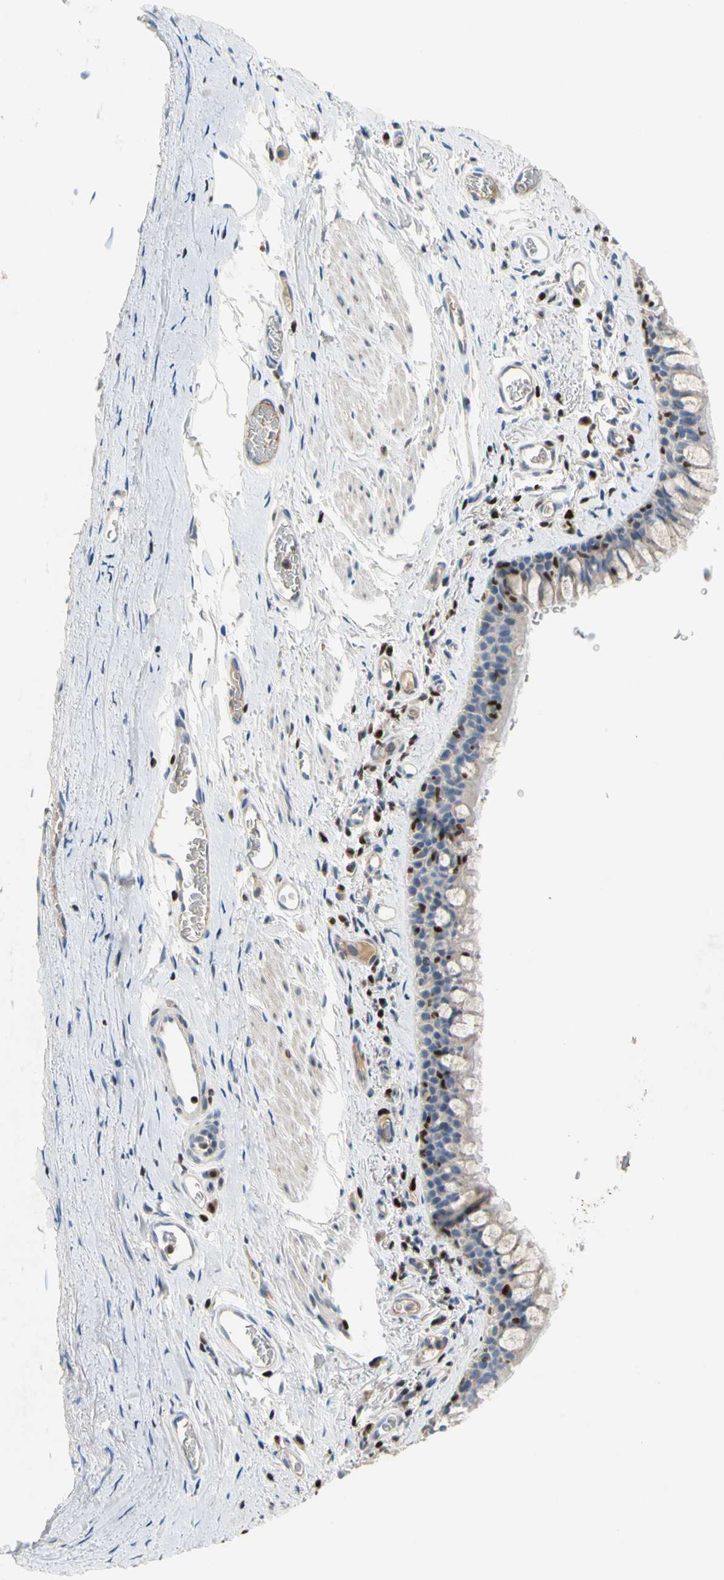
{"staining": {"intensity": "weak", "quantity": ">75%", "location": "cytoplasmic/membranous"}, "tissue": "bronchus", "cell_type": "Respiratory epithelial cells", "image_type": "normal", "snomed": [{"axis": "morphology", "description": "Normal tissue, NOS"}, {"axis": "morphology", "description": "Malignant melanoma, Metastatic site"}, {"axis": "topography", "description": "Bronchus"}, {"axis": "topography", "description": "Lung"}], "caption": "Respiratory epithelial cells show low levels of weak cytoplasmic/membranous staining in about >75% of cells in benign human bronchus. (DAB = brown stain, brightfield microscopy at high magnification).", "gene": "SP140", "patient": {"sex": "male", "age": 64}}